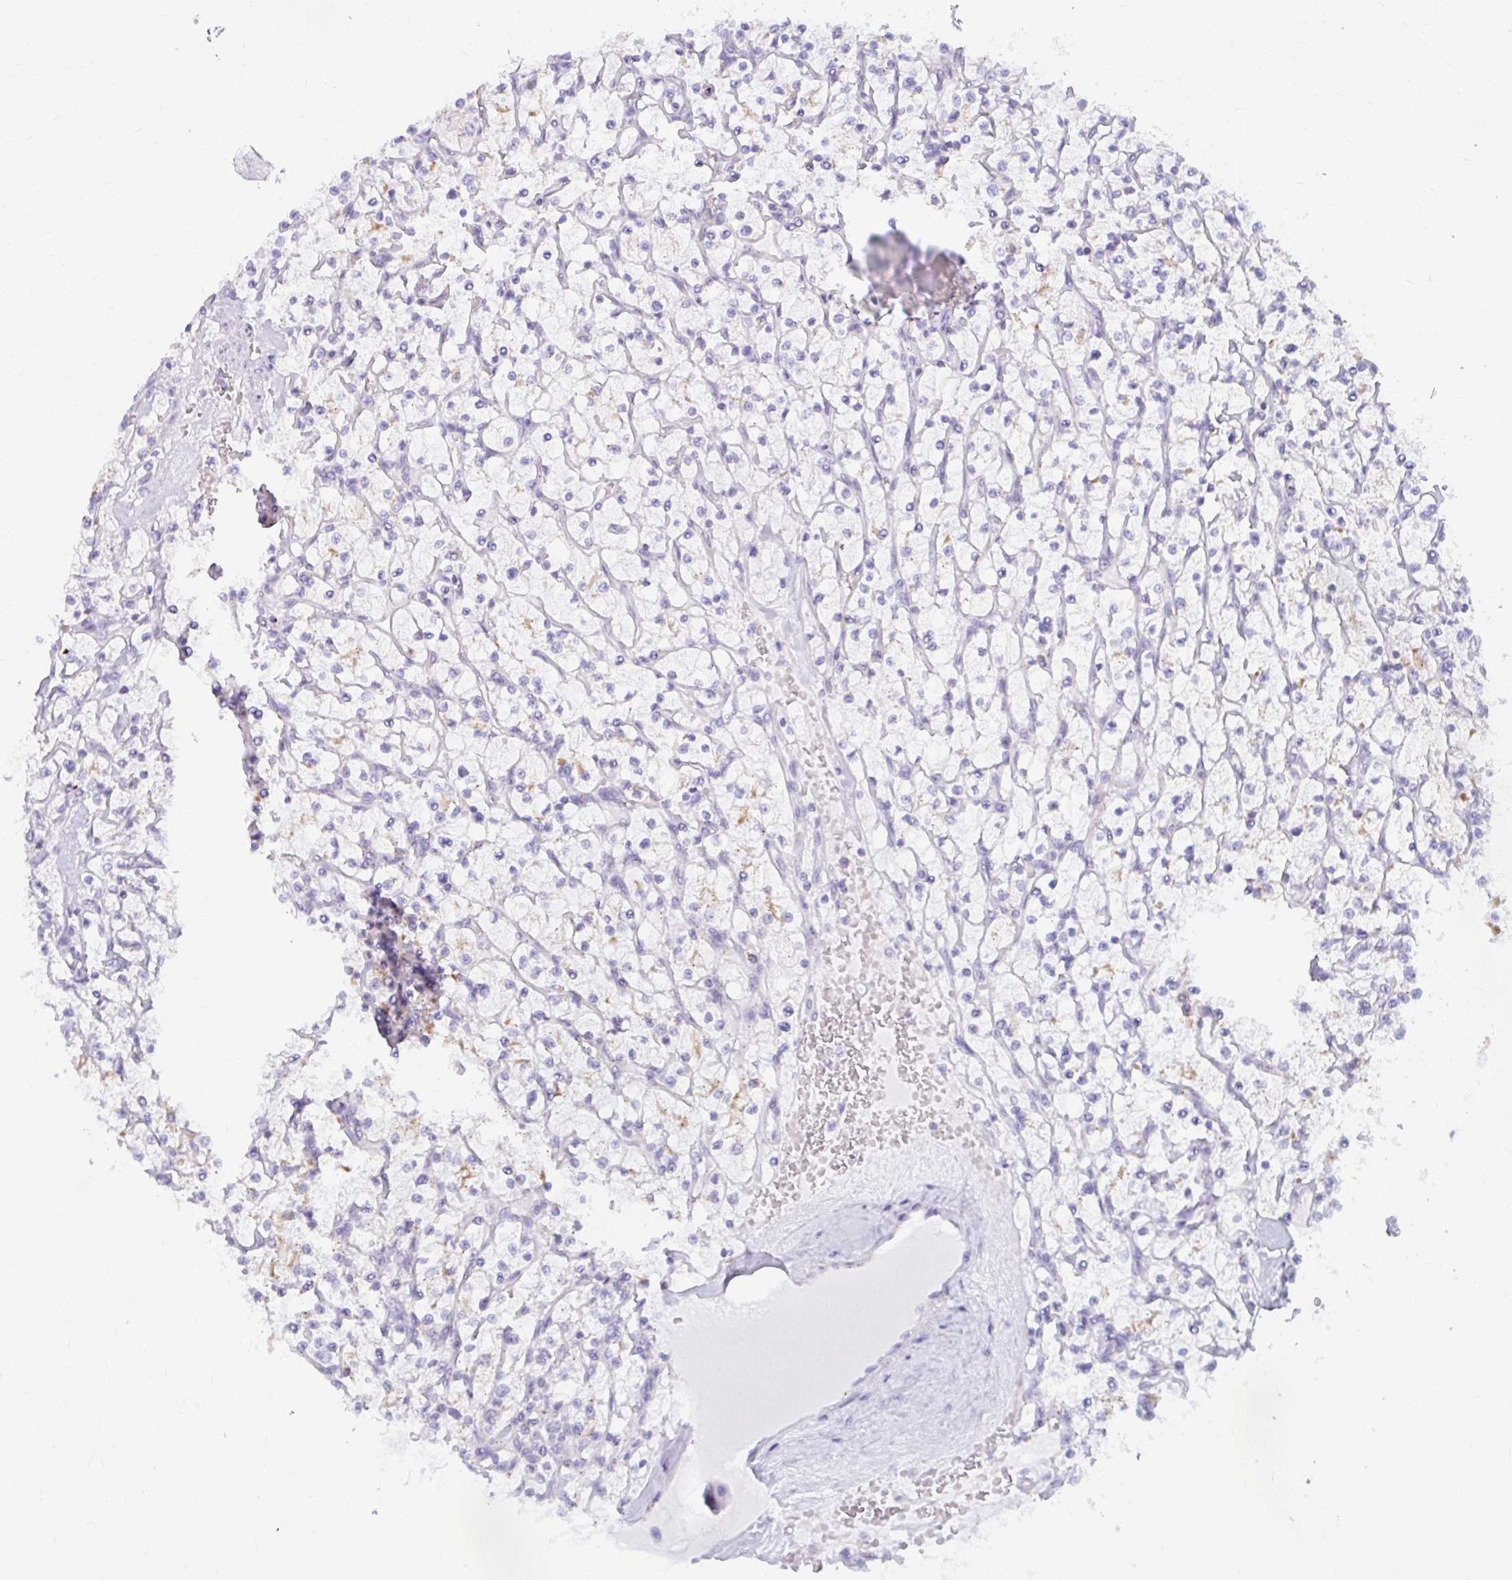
{"staining": {"intensity": "weak", "quantity": "<25%", "location": "cytoplasmic/membranous"}, "tissue": "renal cancer", "cell_type": "Tumor cells", "image_type": "cancer", "snomed": [{"axis": "morphology", "description": "Adenocarcinoma, NOS"}, {"axis": "topography", "description": "Kidney"}], "caption": "Immunohistochemistry of human renal adenocarcinoma demonstrates no positivity in tumor cells.", "gene": "RADIL", "patient": {"sex": "female", "age": 64}}